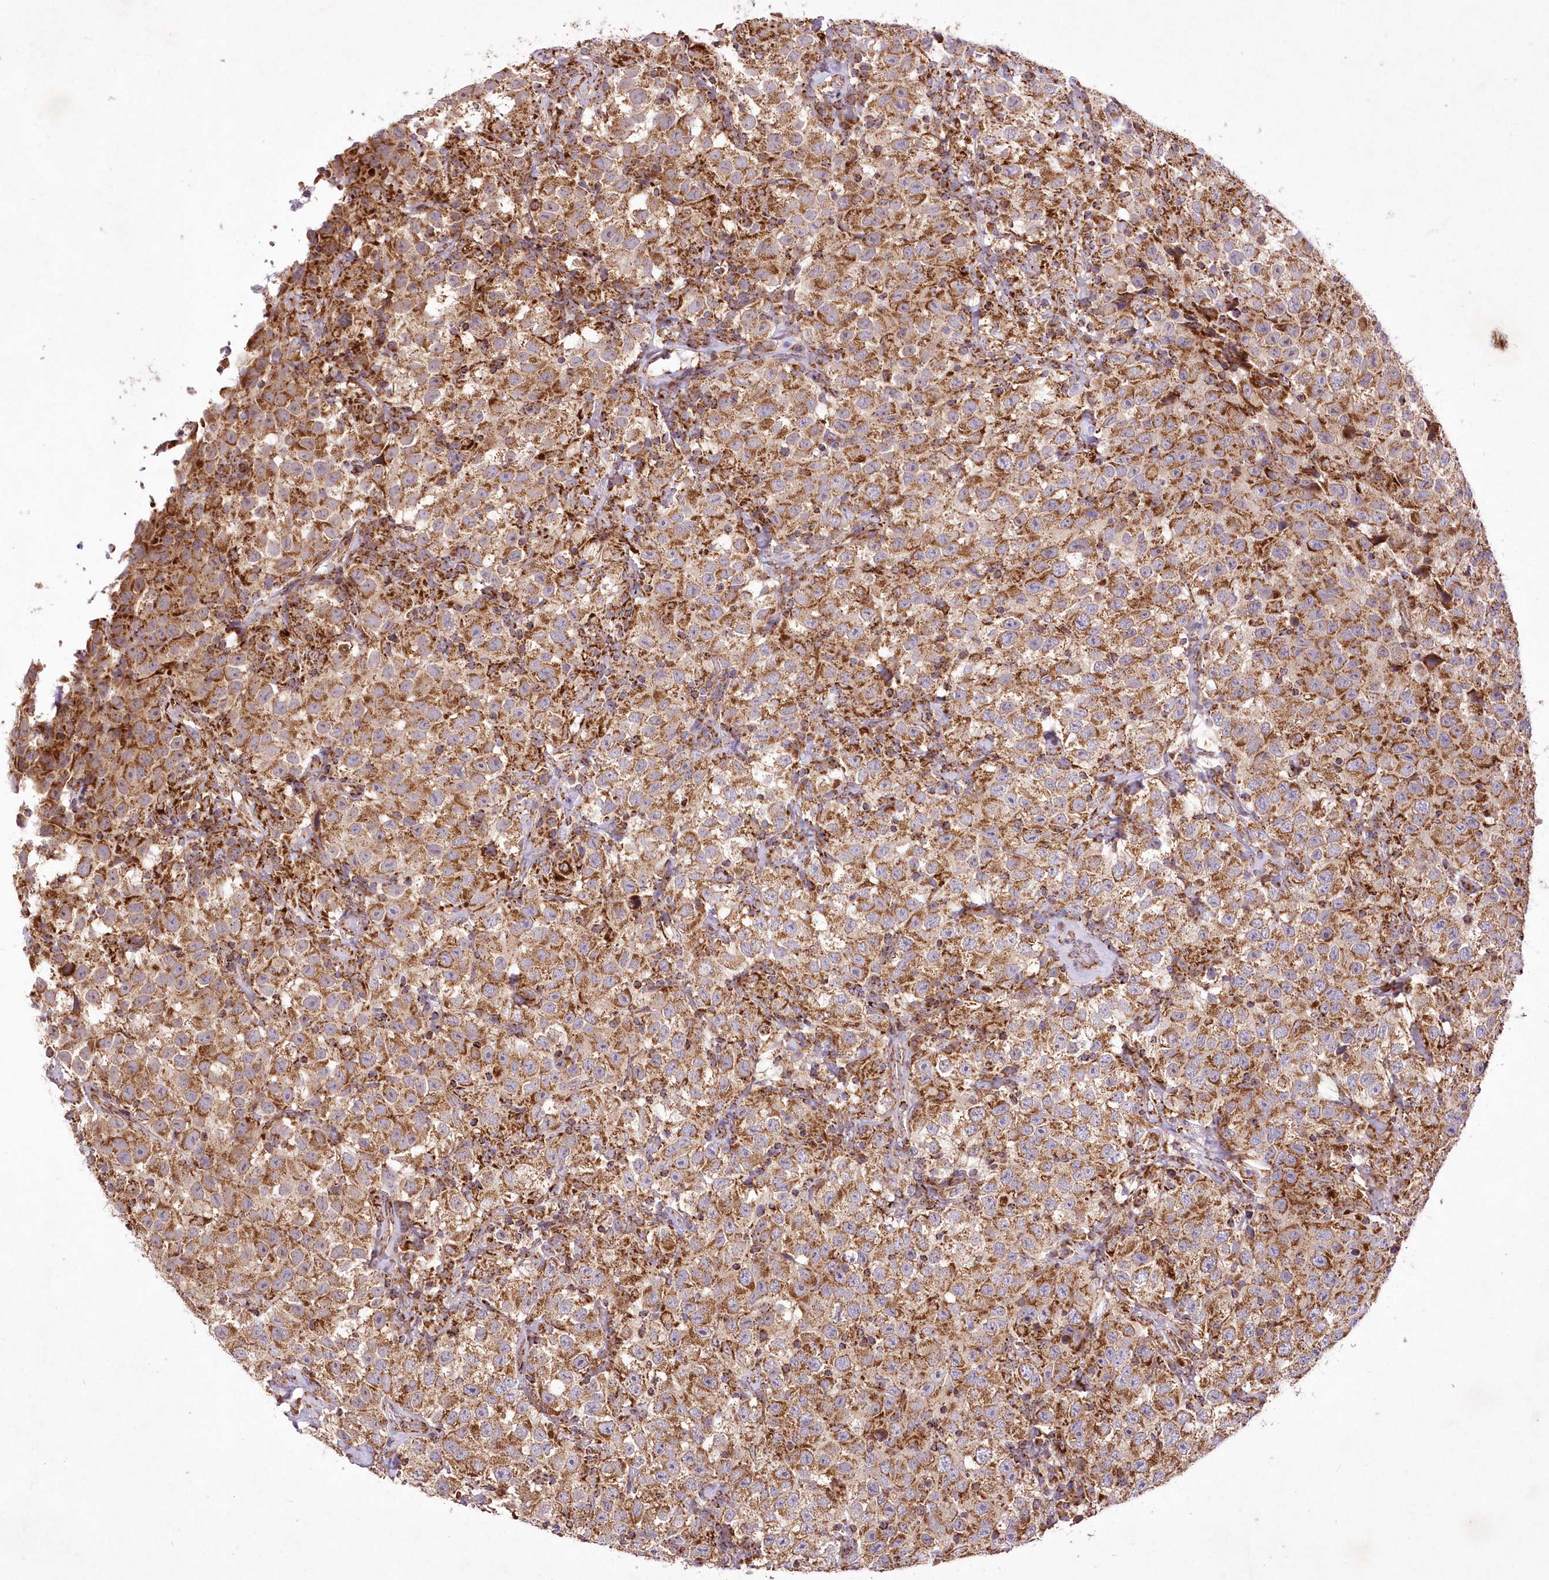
{"staining": {"intensity": "moderate", "quantity": ">75%", "location": "cytoplasmic/membranous"}, "tissue": "testis cancer", "cell_type": "Tumor cells", "image_type": "cancer", "snomed": [{"axis": "morphology", "description": "Seminoma, NOS"}, {"axis": "topography", "description": "Testis"}], "caption": "DAB immunohistochemical staining of testis cancer (seminoma) displays moderate cytoplasmic/membranous protein staining in about >75% of tumor cells.", "gene": "ASNSD1", "patient": {"sex": "male", "age": 41}}